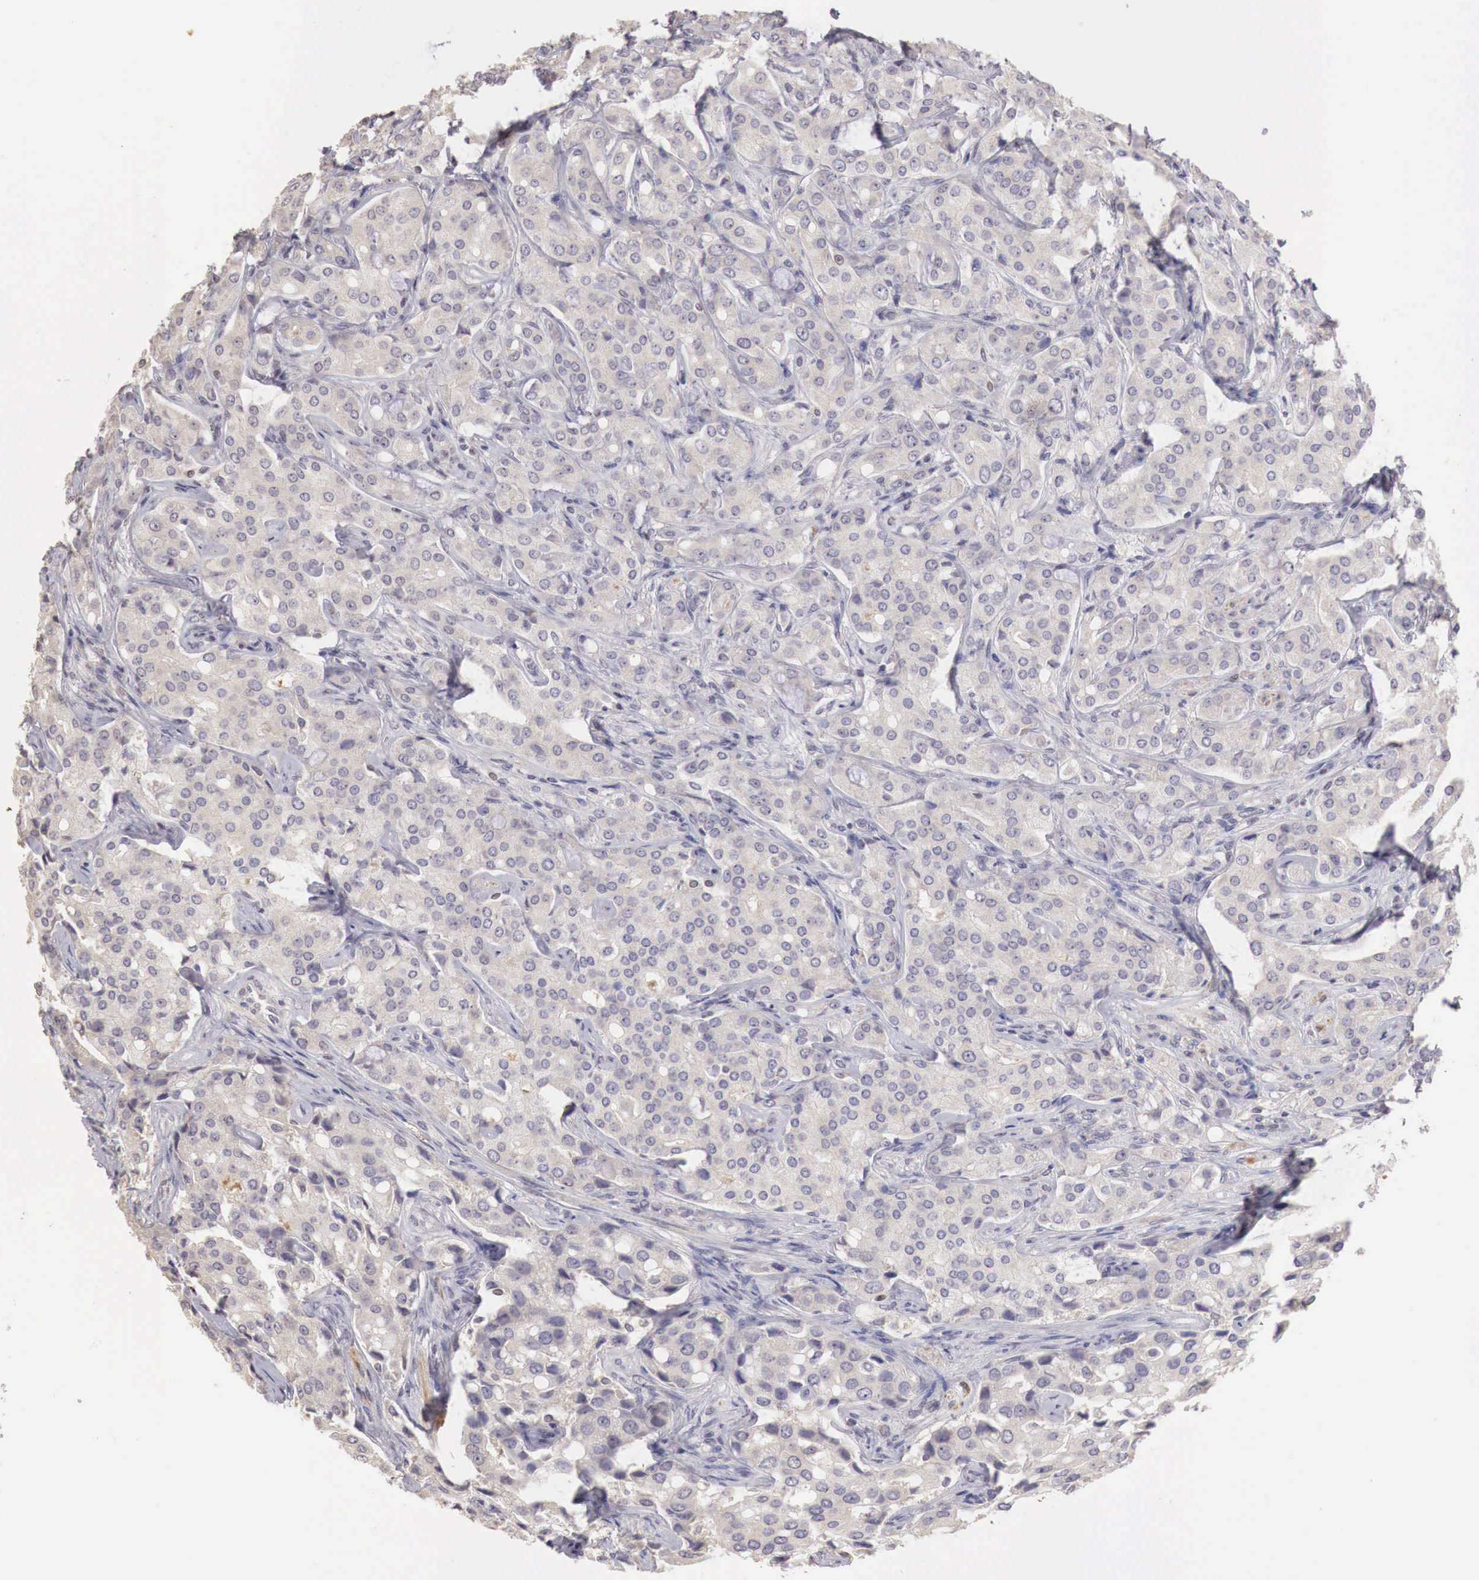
{"staining": {"intensity": "weak", "quantity": "25%-75%", "location": "cytoplasmic/membranous"}, "tissue": "prostate cancer", "cell_type": "Tumor cells", "image_type": "cancer", "snomed": [{"axis": "morphology", "description": "Adenocarcinoma, Medium grade"}, {"axis": "topography", "description": "Prostate"}], "caption": "The immunohistochemical stain labels weak cytoplasmic/membranous positivity in tumor cells of medium-grade adenocarcinoma (prostate) tissue.", "gene": "TBC1D9", "patient": {"sex": "male", "age": 72}}